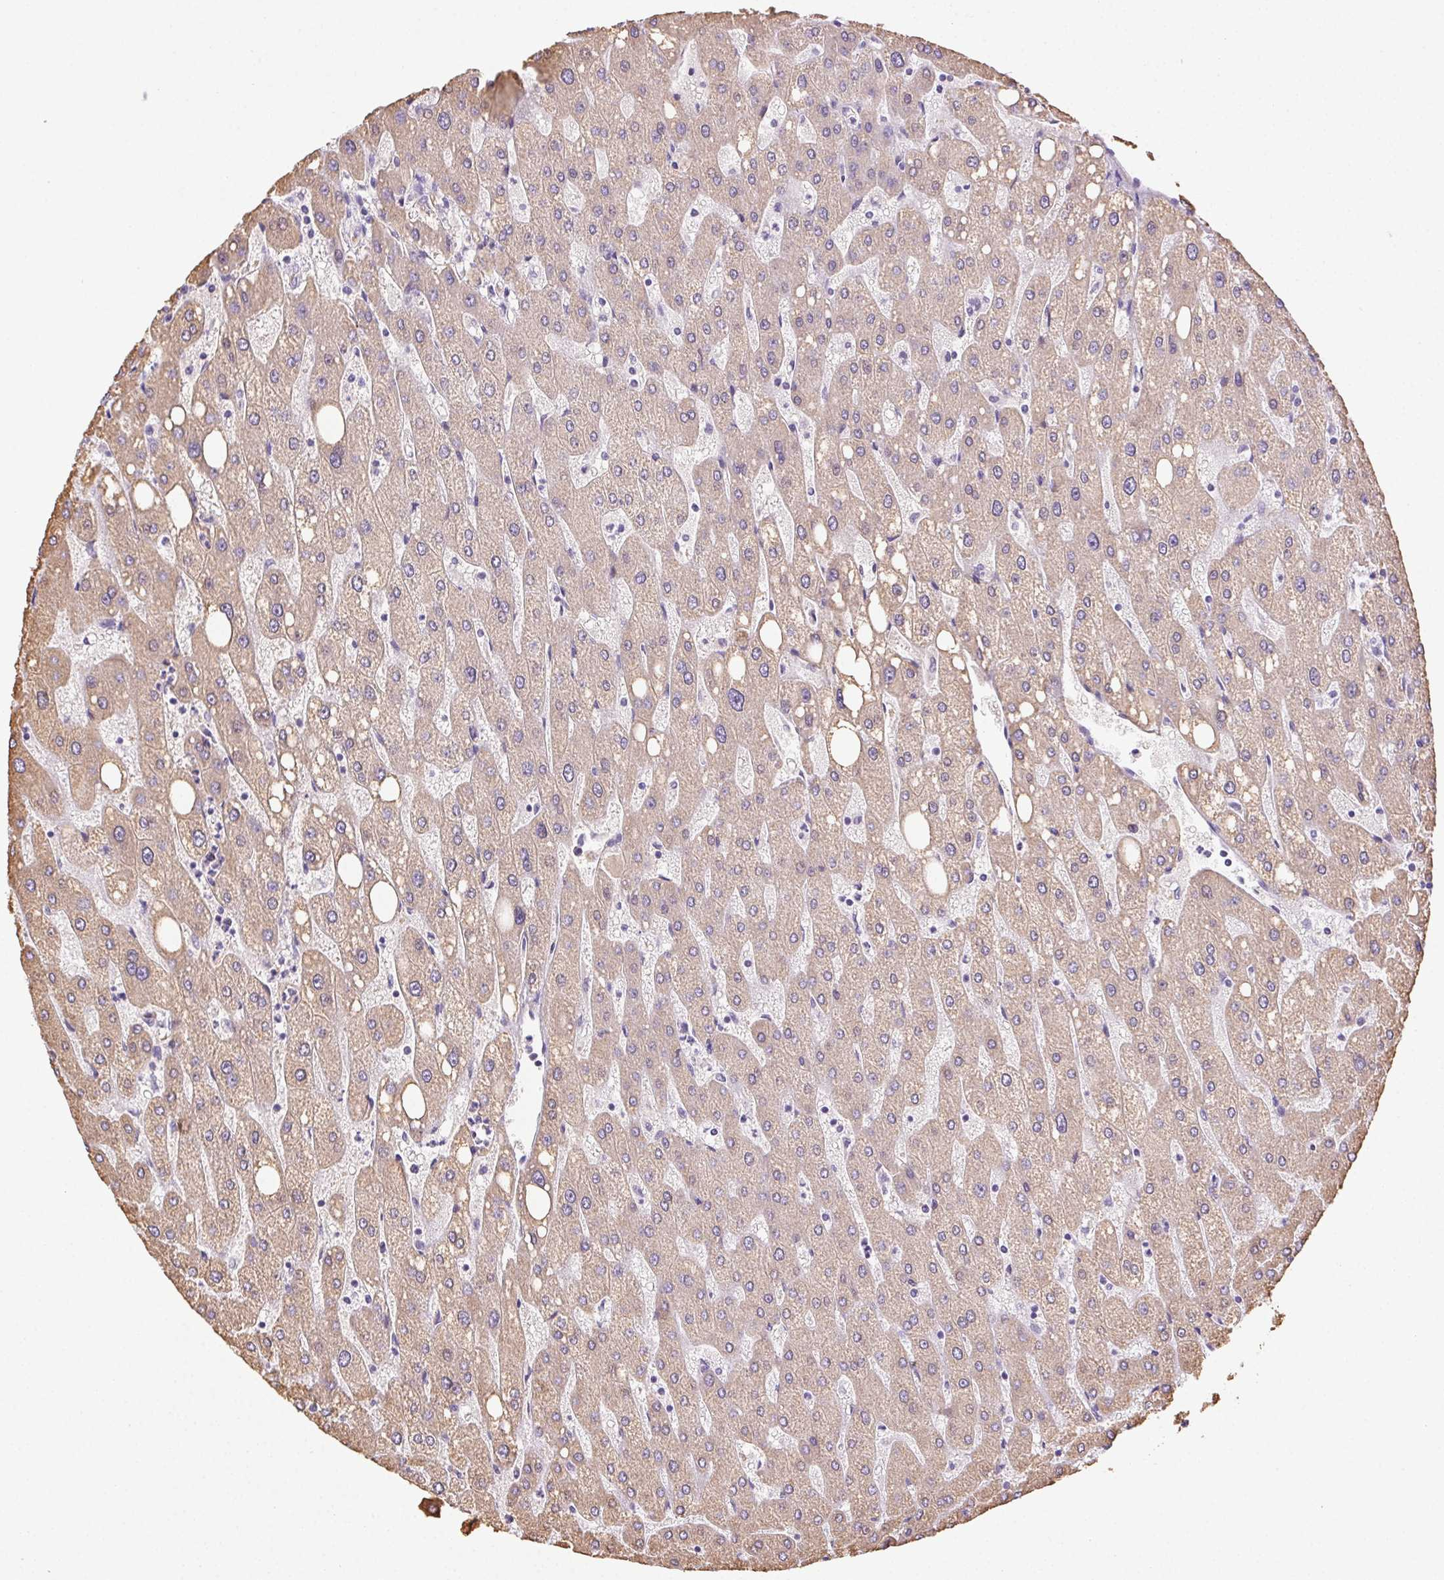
{"staining": {"intensity": "weak", "quantity": "<25%", "location": "cytoplasmic/membranous"}, "tissue": "liver", "cell_type": "Cholangiocytes", "image_type": "normal", "snomed": [{"axis": "morphology", "description": "Normal tissue, NOS"}, {"axis": "topography", "description": "Liver"}], "caption": "Immunohistochemistry photomicrograph of benign liver: liver stained with DAB exhibits no significant protein staining in cholangiocytes. (Brightfield microscopy of DAB (3,3'-diaminobenzidine) immunohistochemistry (IHC) at high magnification).", "gene": "CLDN10", "patient": {"sex": "male", "age": 67}}